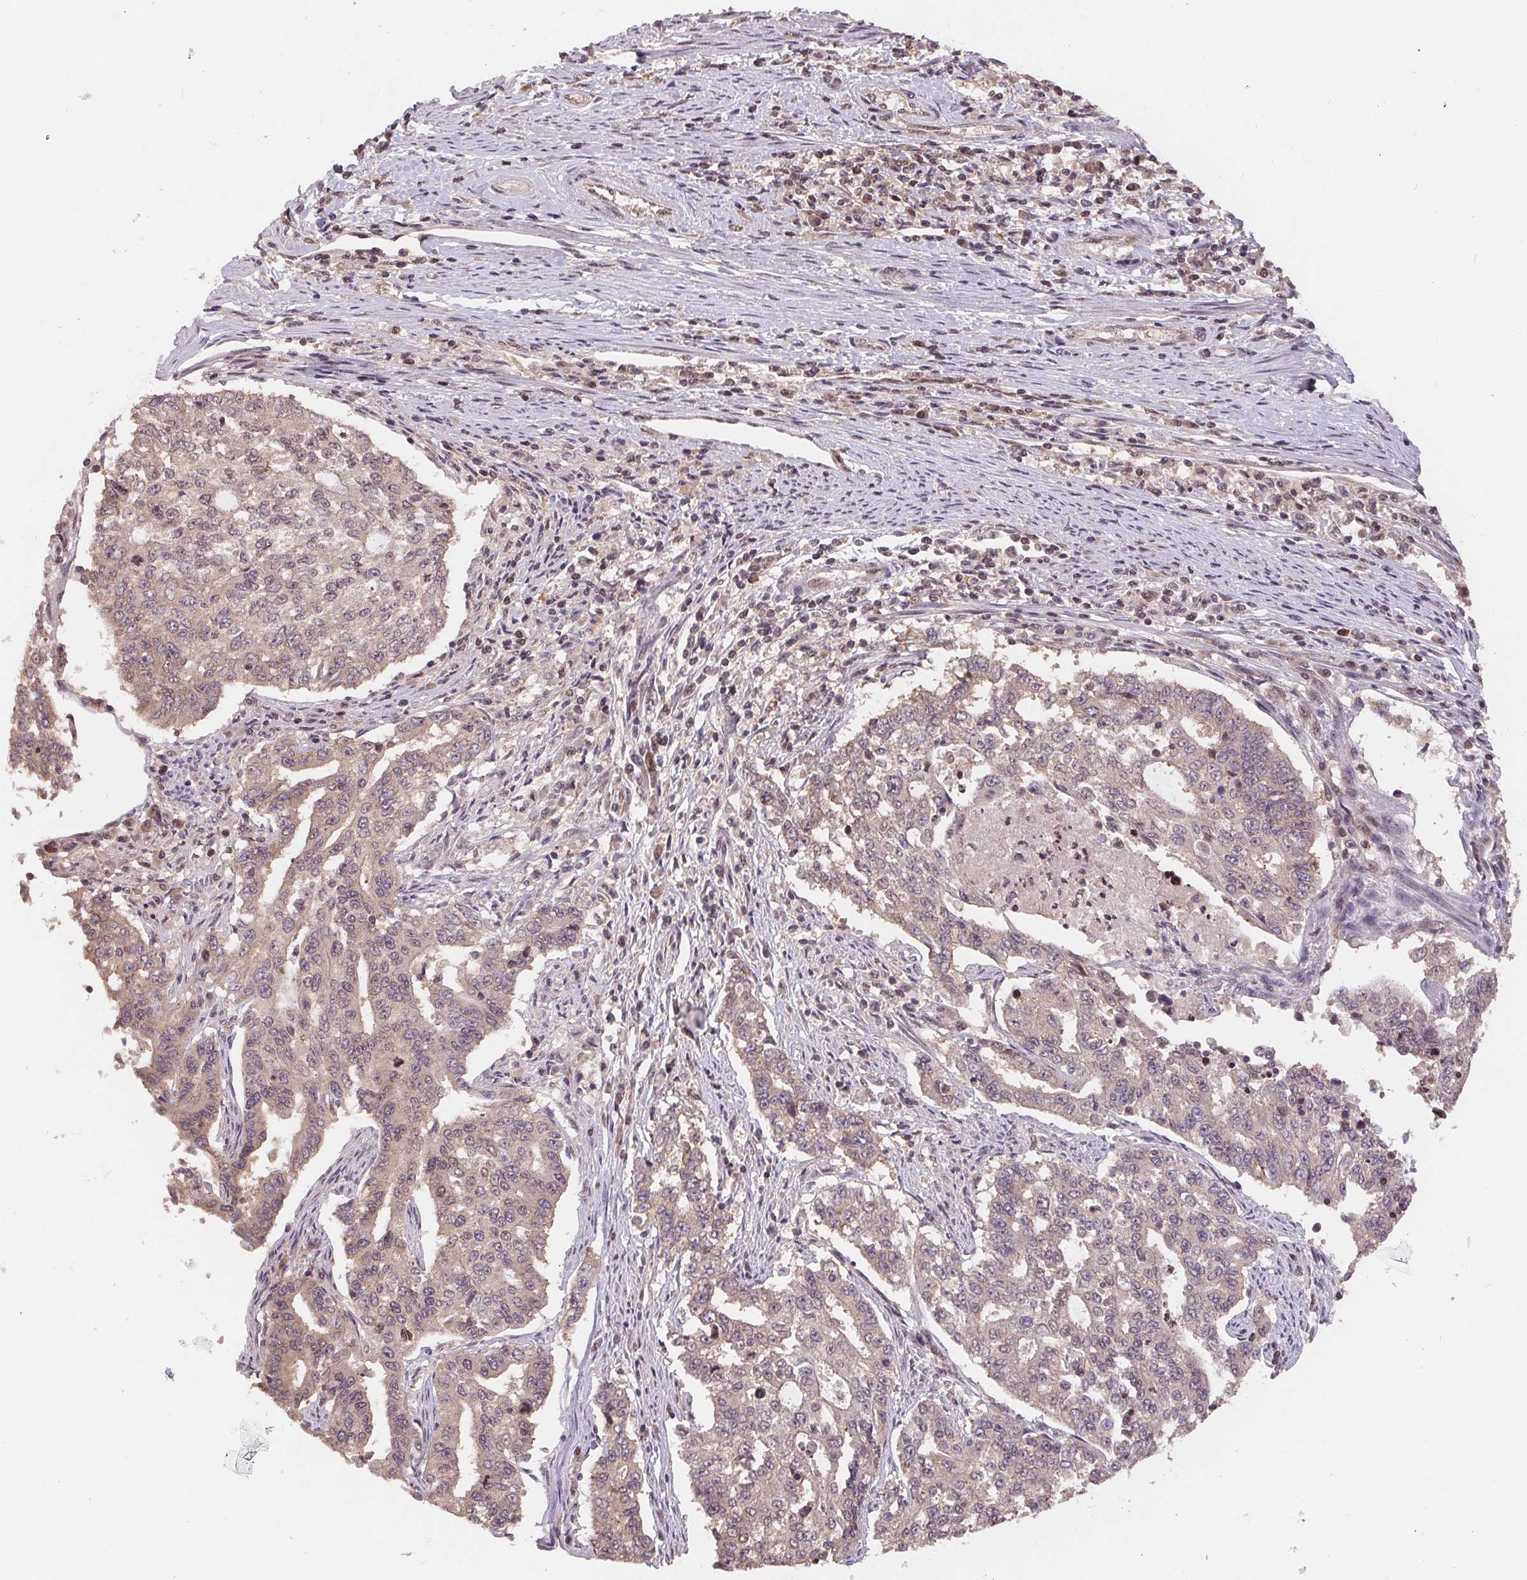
{"staining": {"intensity": "negative", "quantity": "none", "location": "none"}, "tissue": "endometrial cancer", "cell_type": "Tumor cells", "image_type": "cancer", "snomed": [{"axis": "morphology", "description": "Adenocarcinoma, NOS"}, {"axis": "topography", "description": "Uterus"}], "caption": "Immunohistochemical staining of adenocarcinoma (endometrial) displays no significant staining in tumor cells. (DAB IHC visualized using brightfield microscopy, high magnification).", "gene": "HMGN3", "patient": {"sex": "female", "age": 59}}